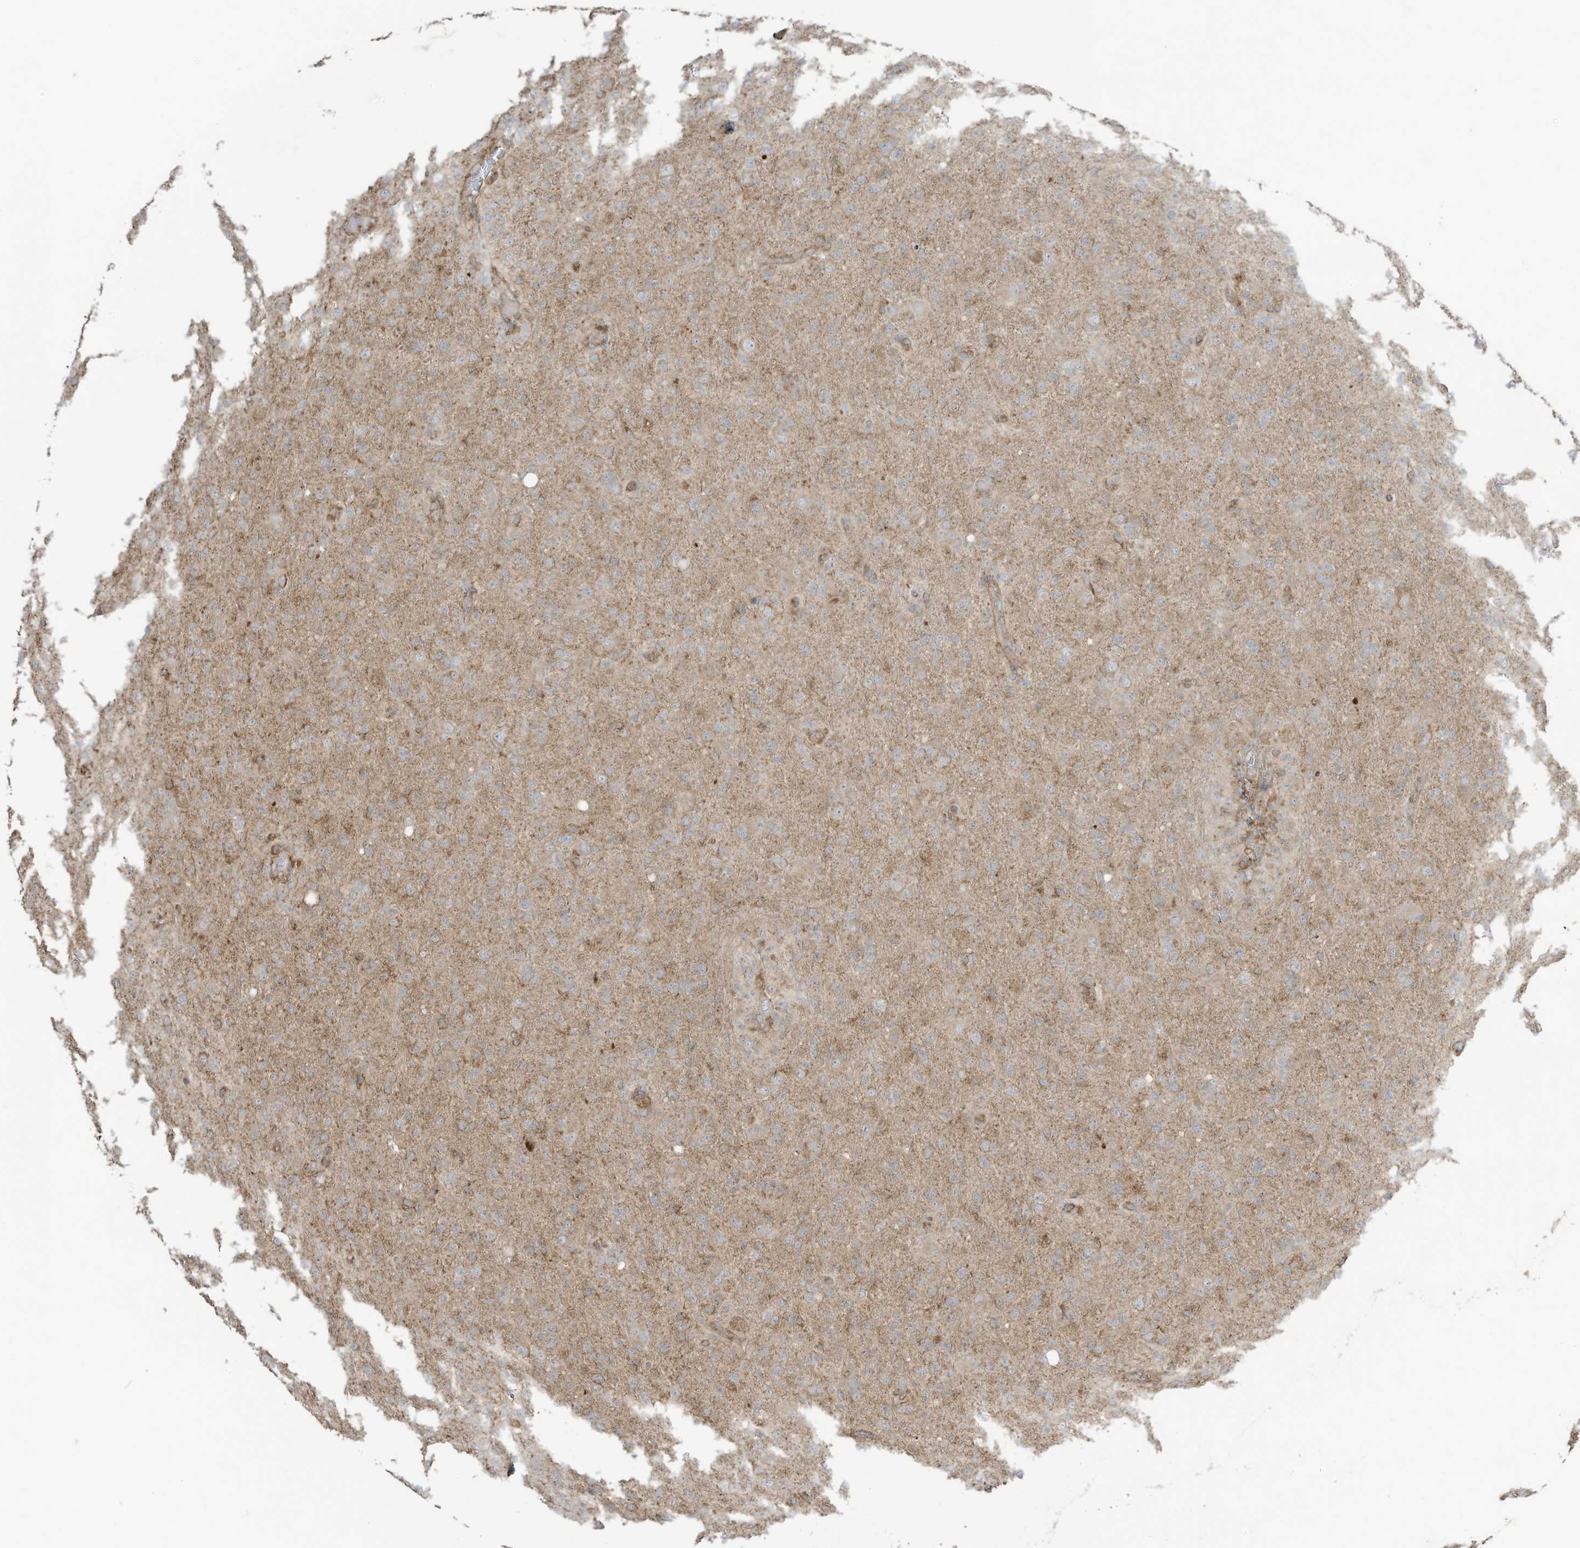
{"staining": {"intensity": "weak", "quantity": "25%-75%", "location": "cytoplasmic/membranous"}, "tissue": "glioma", "cell_type": "Tumor cells", "image_type": "cancer", "snomed": [{"axis": "morphology", "description": "Glioma, malignant, High grade"}, {"axis": "topography", "description": "Brain"}], "caption": "Malignant glioma (high-grade) was stained to show a protein in brown. There is low levels of weak cytoplasmic/membranous positivity in about 25%-75% of tumor cells. Using DAB (3,3'-diaminobenzidine) (brown) and hematoxylin (blue) stains, captured at high magnification using brightfield microscopy.", "gene": "CGAS", "patient": {"sex": "female", "age": 57}}